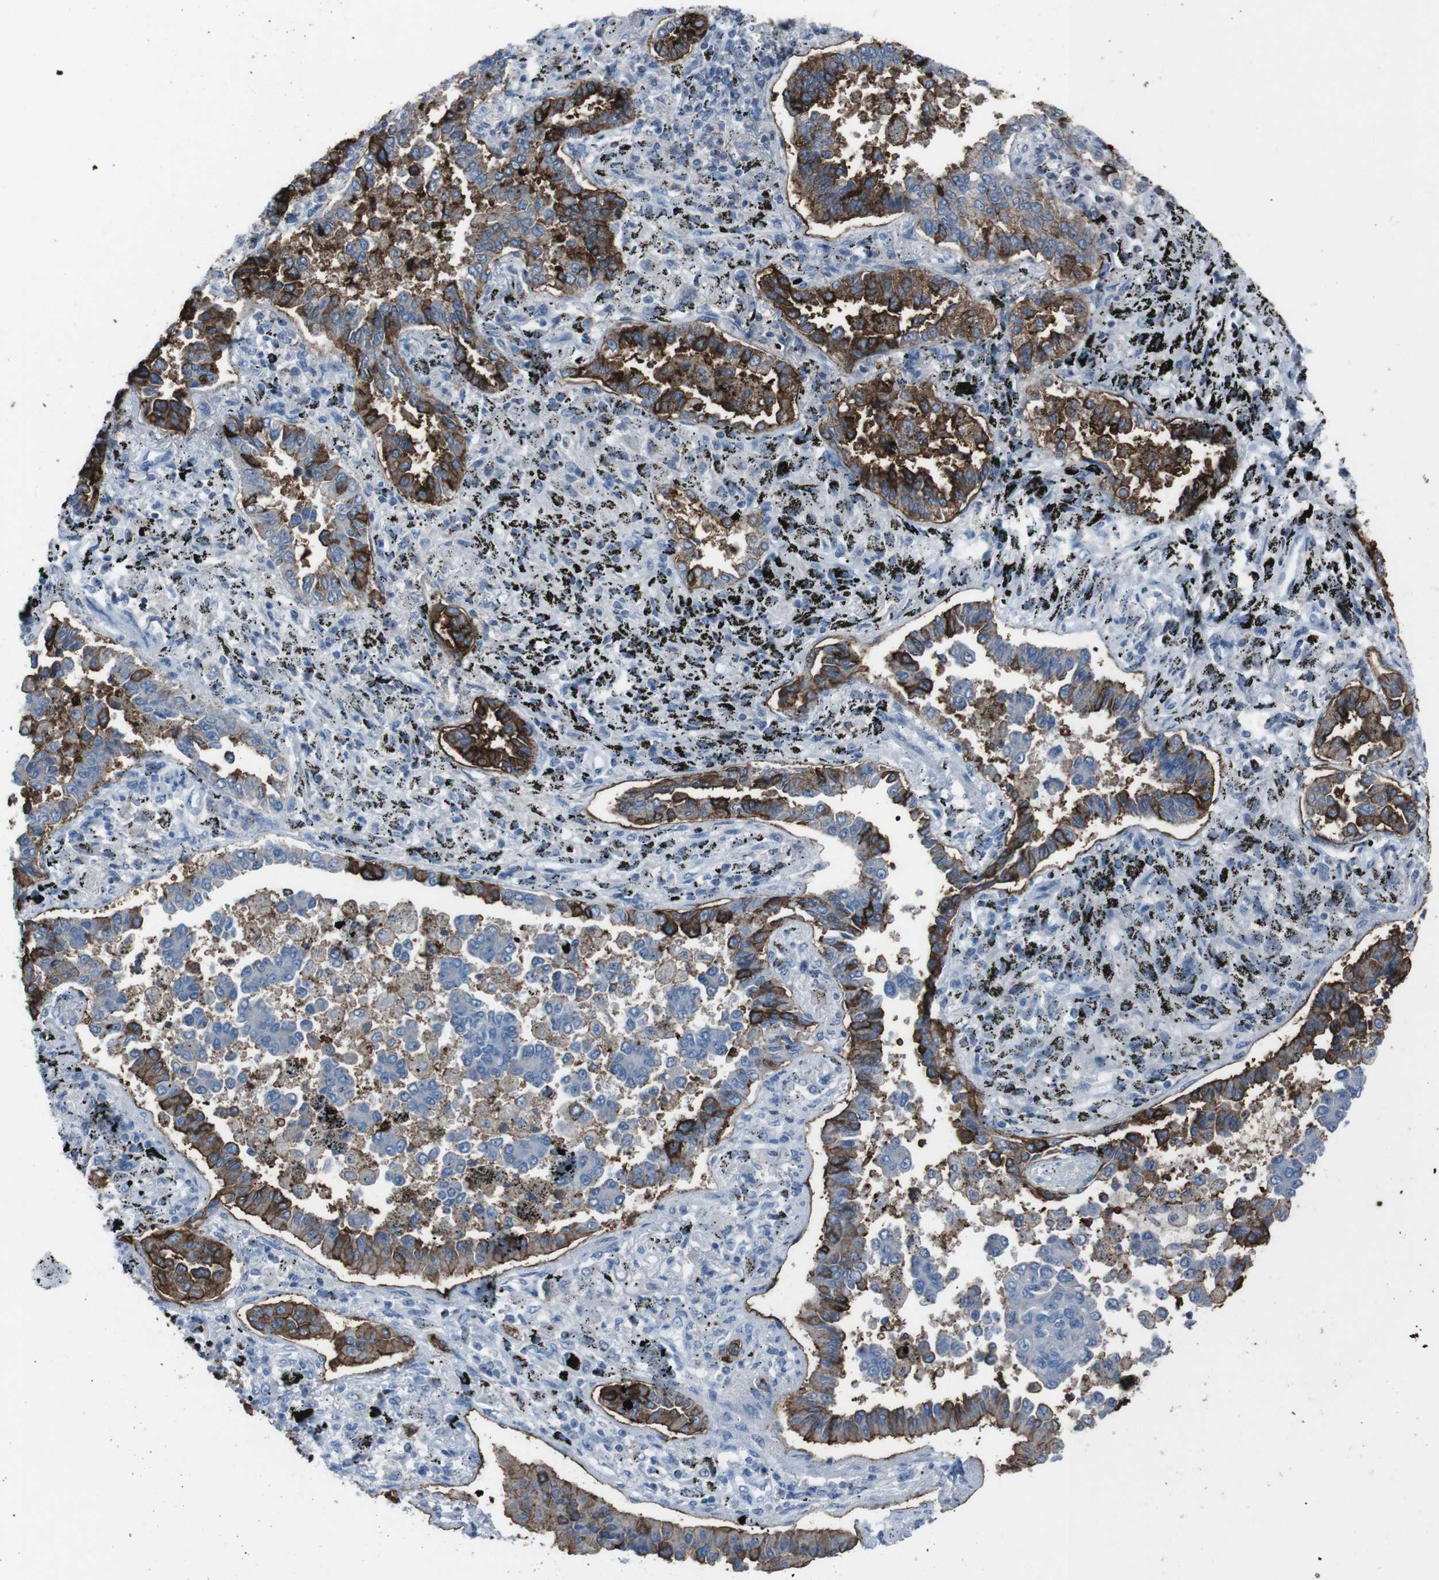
{"staining": {"intensity": "moderate", "quantity": ">75%", "location": "cytoplasmic/membranous"}, "tissue": "lung cancer", "cell_type": "Tumor cells", "image_type": "cancer", "snomed": [{"axis": "morphology", "description": "Normal tissue, NOS"}, {"axis": "morphology", "description": "Adenocarcinoma, NOS"}, {"axis": "topography", "description": "Lung"}], "caption": "This is a photomicrograph of immunohistochemistry (IHC) staining of lung adenocarcinoma, which shows moderate staining in the cytoplasmic/membranous of tumor cells.", "gene": "ST6GAL1", "patient": {"sex": "male", "age": 59}}